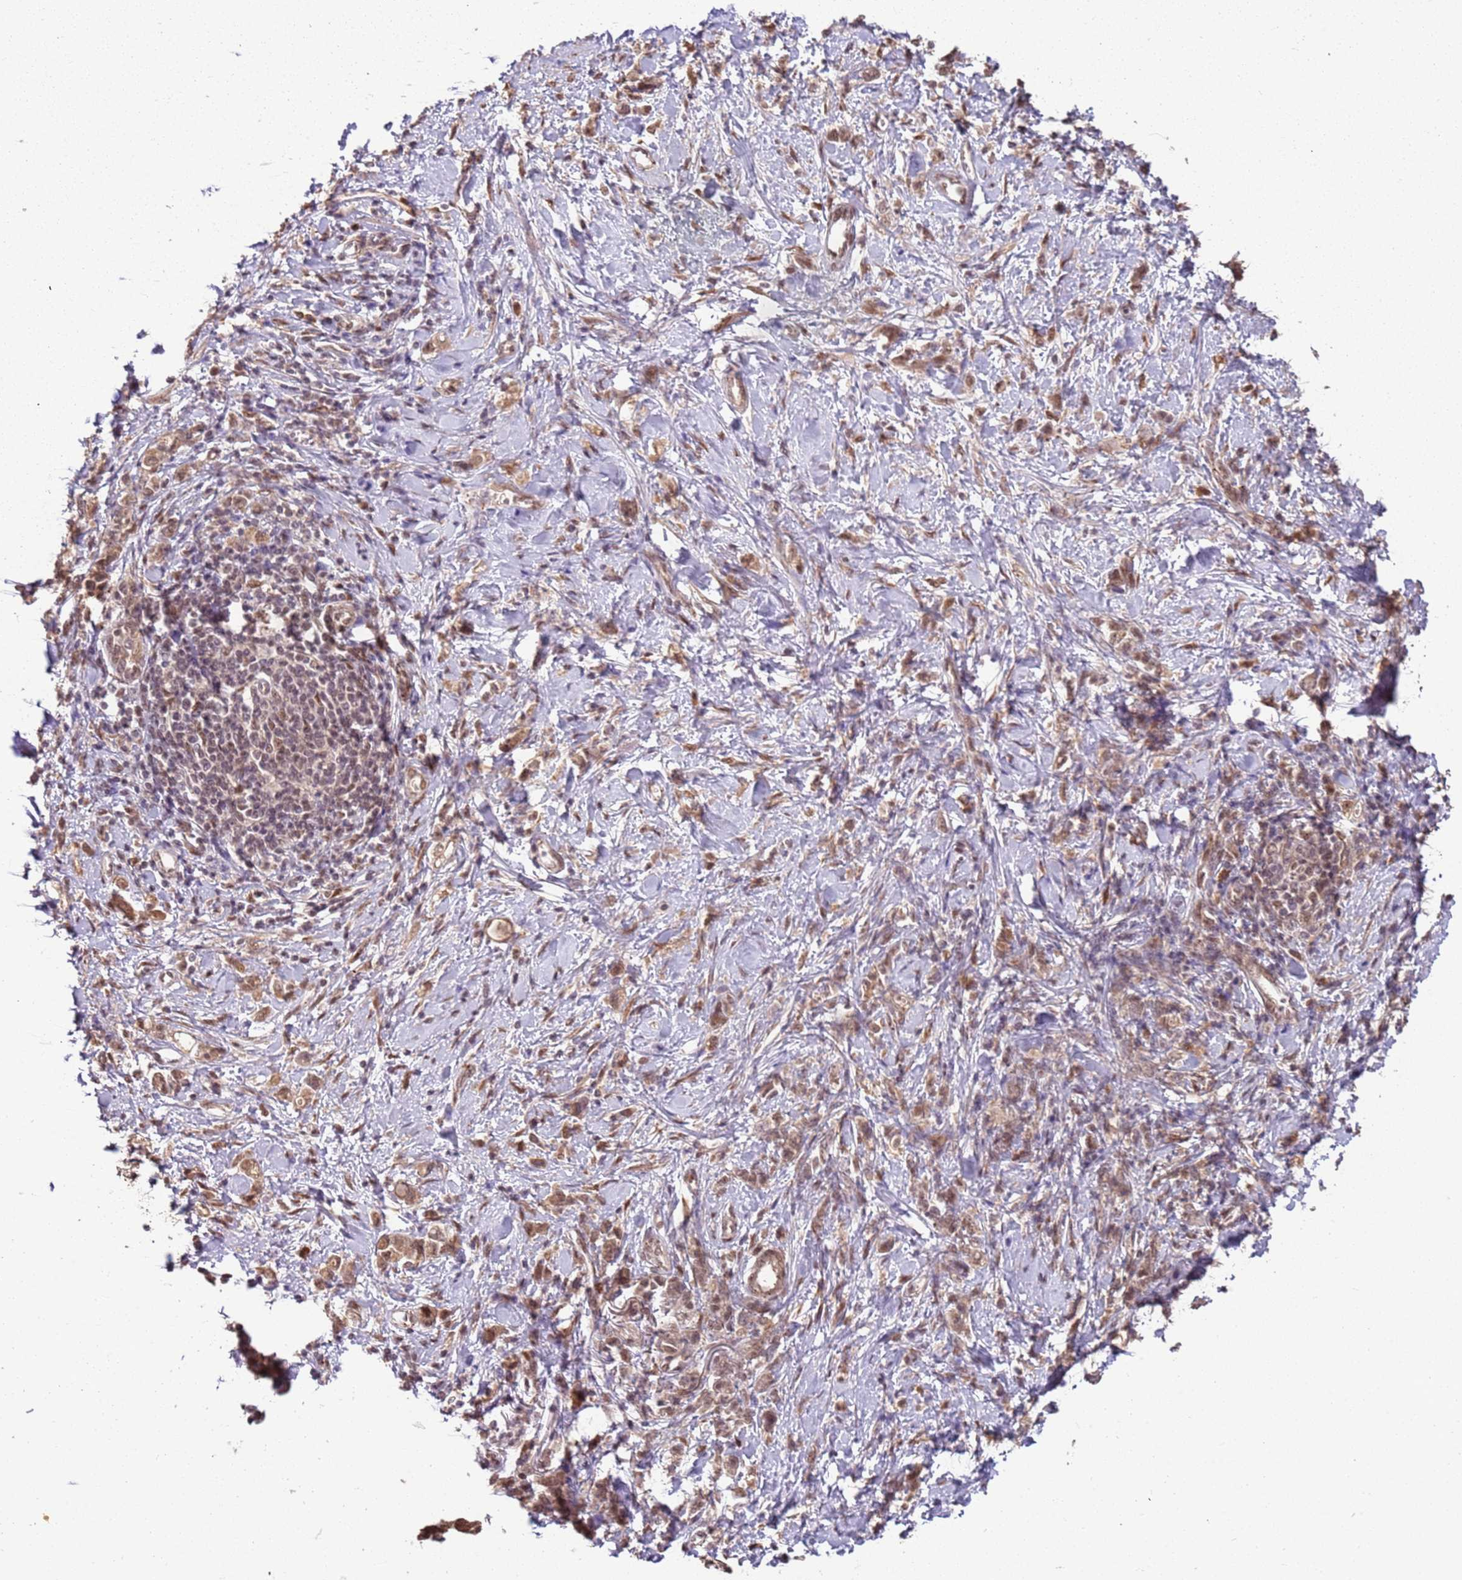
{"staining": {"intensity": "moderate", "quantity": ">75%", "location": "nuclear"}, "tissue": "stomach cancer", "cell_type": "Tumor cells", "image_type": "cancer", "snomed": [{"axis": "morphology", "description": "Adenocarcinoma, NOS"}, {"axis": "topography", "description": "Stomach"}], "caption": "This micrograph displays immunohistochemistry staining of adenocarcinoma (stomach), with medium moderate nuclear expression in approximately >75% of tumor cells.", "gene": "POLR3H", "patient": {"sex": "female", "age": 76}}